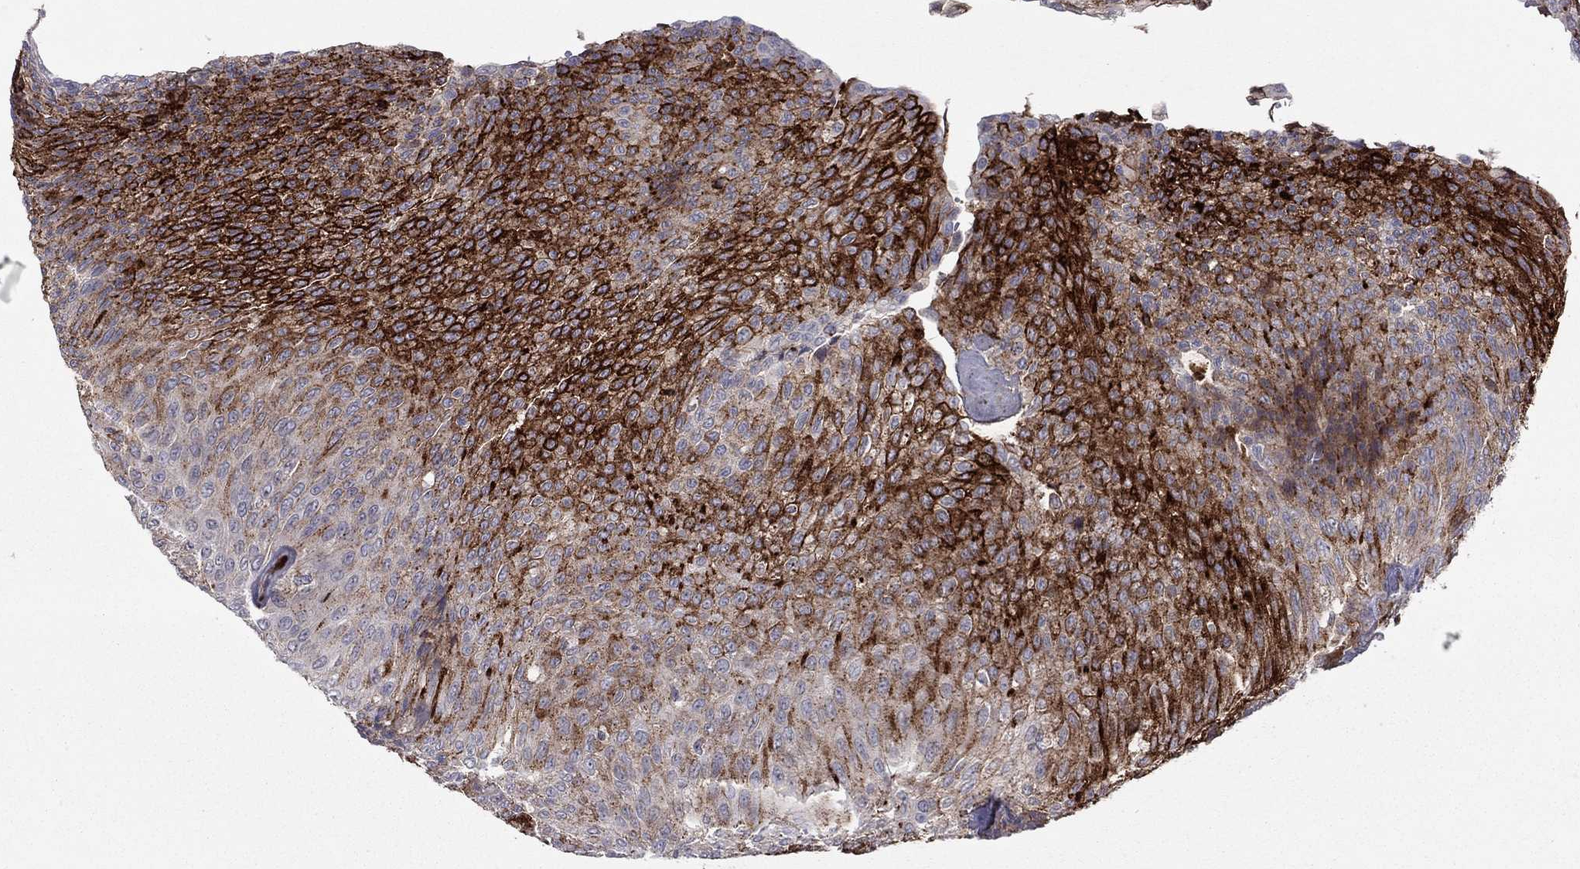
{"staining": {"intensity": "strong", "quantity": "25%-75%", "location": "cytoplasmic/membranous"}, "tissue": "urothelial cancer", "cell_type": "Tumor cells", "image_type": "cancer", "snomed": [{"axis": "morphology", "description": "Urothelial carcinoma, Low grade"}, {"axis": "topography", "description": "Ureter, NOS"}, {"axis": "topography", "description": "Urinary bladder"}], "caption": "Immunohistochemical staining of urothelial cancer shows strong cytoplasmic/membranous protein expression in about 25%-75% of tumor cells.", "gene": "HPX", "patient": {"sex": "male", "age": 78}}